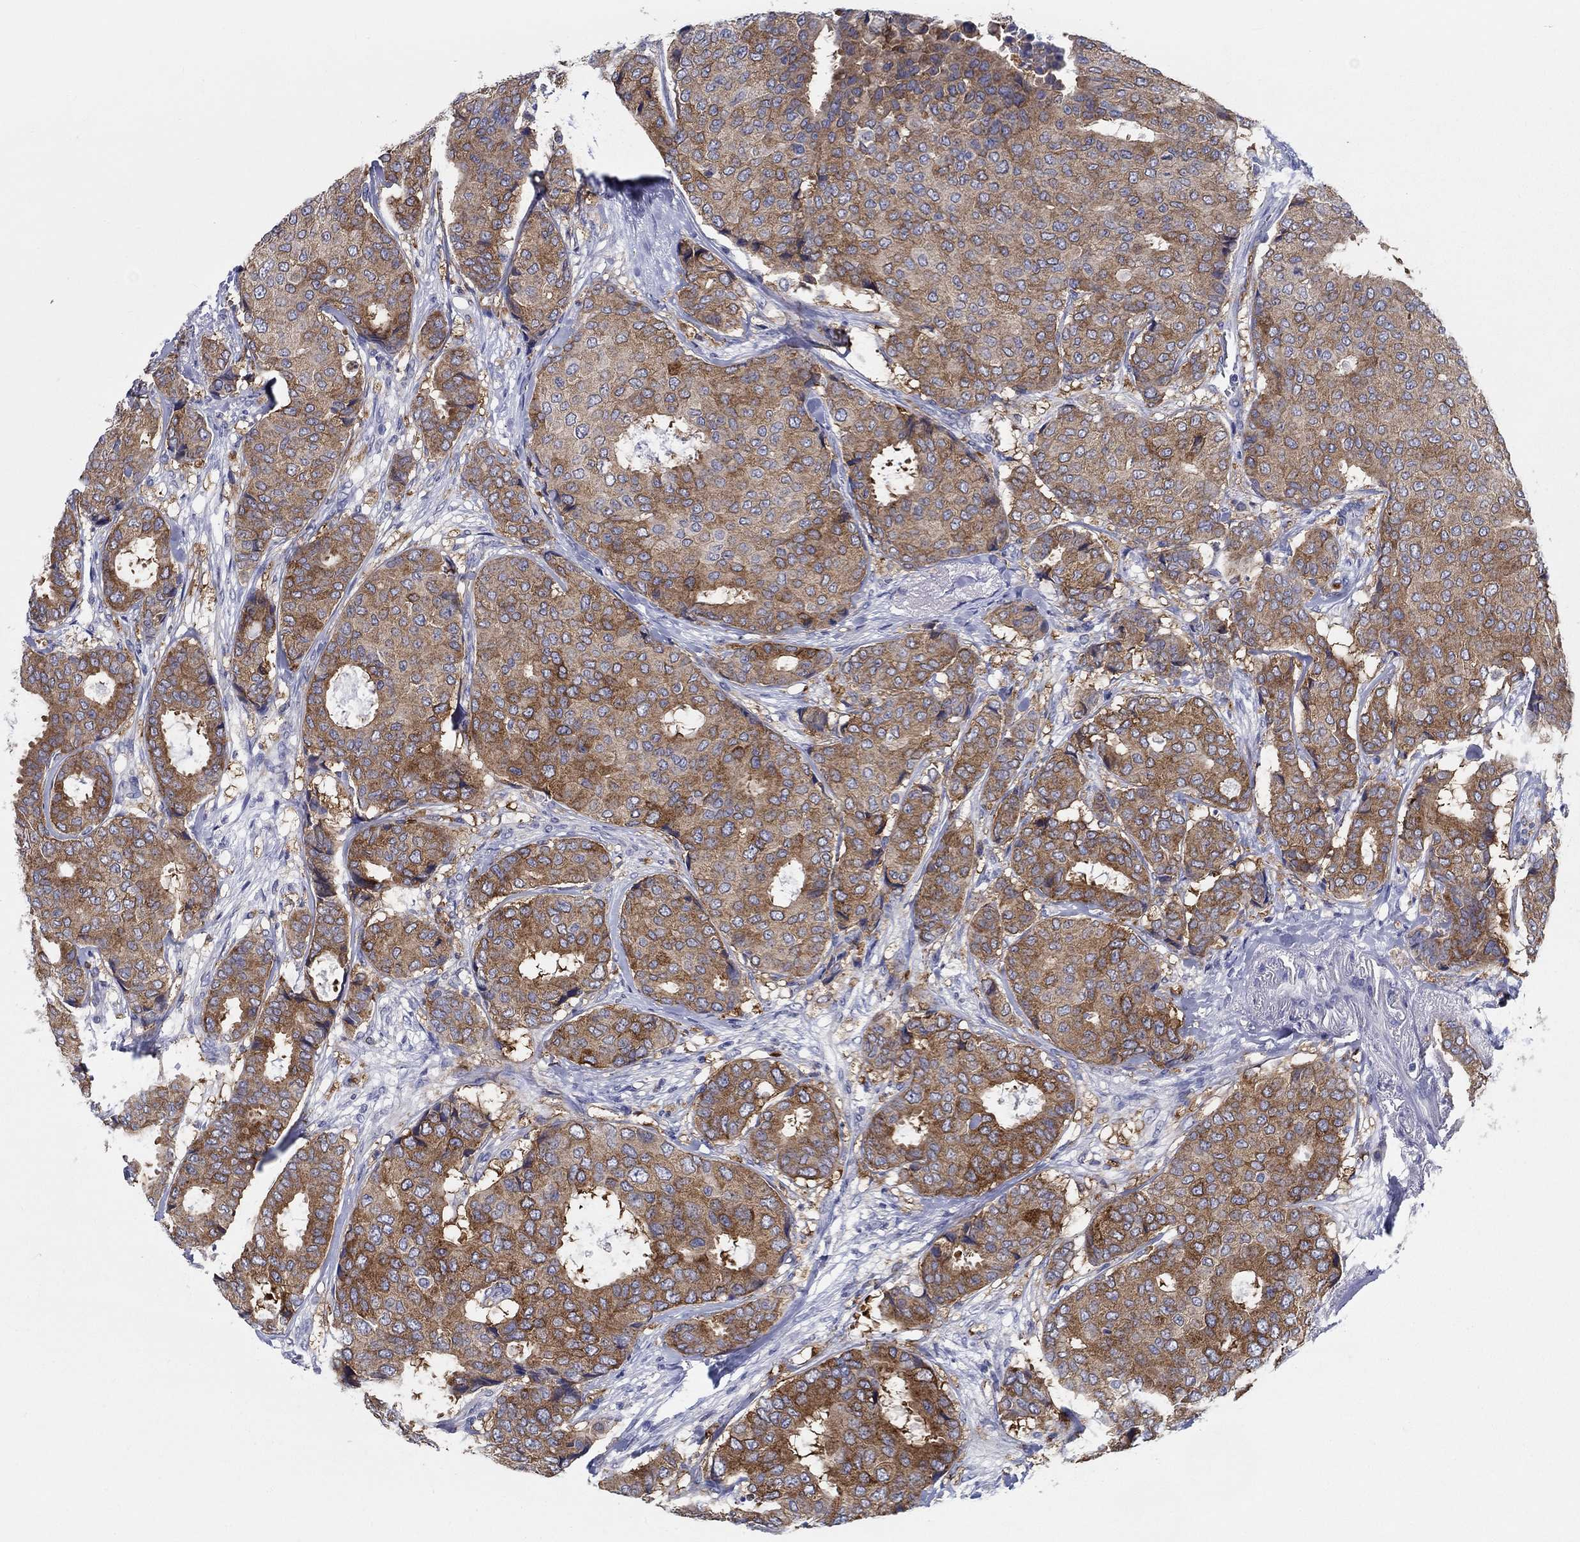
{"staining": {"intensity": "moderate", "quantity": ">75%", "location": "cytoplasmic/membranous"}, "tissue": "breast cancer", "cell_type": "Tumor cells", "image_type": "cancer", "snomed": [{"axis": "morphology", "description": "Duct carcinoma"}, {"axis": "topography", "description": "Breast"}], "caption": "Brown immunohistochemical staining in breast cancer demonstrates moderate cytoplasmic/membranous positivity in about >75% of tumor cells.", "gene": "RAP1GAP", "patient": {"sex": "female", "age": 75}}